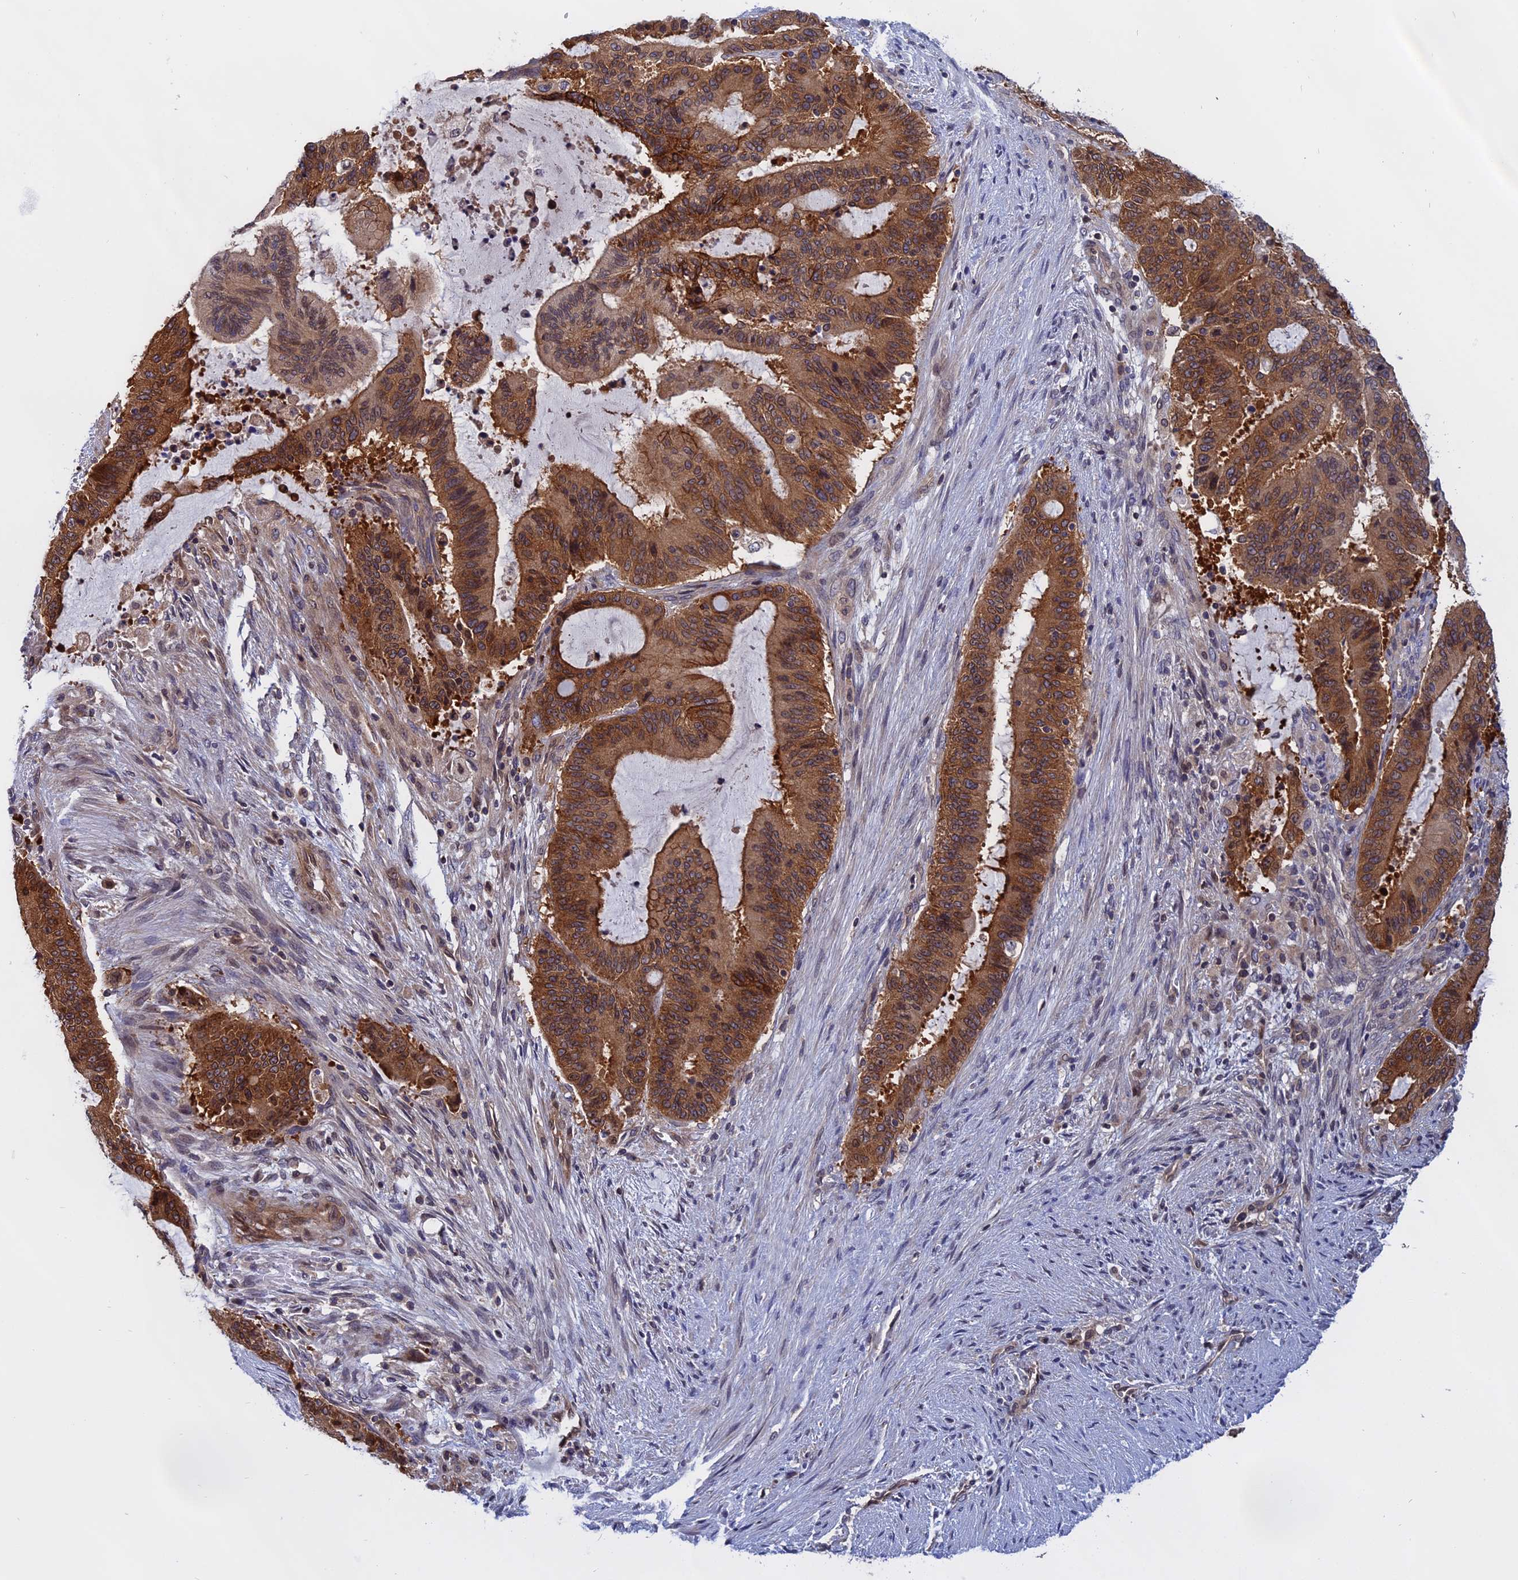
{"staining": {"intensity": "moderate", "quantity": ">75%", "location": "cytoplasmic/membranous,nuclear"}, "tissue": "liver cancer", "cell_type": "Tumor cells", "image_type": "cancer", "snomed": [{"axis": "morphology", "description": "Normal tissue, NOS"}, {"axis": "morphology", "description": "Cholangiocarcinoma"}, {"axis": "topography", "description": "Liver"}, {"axis": "topography", "description": "Peripheral nerve tissue"}], "caption": "The image displays immunohistochemical staining of liver cancer (cholangiocarcinoma). There is moderate cytoplasmic/membranous and nuclear staining is appreciated in about >75% of tumor cells. The protein is stained brown, and the nuclei are stained in blue (DAB IHC with brightfield microscopy, high magnification).", "gene": "NAA10", "patient": {"sex": "female", "age": 73}}